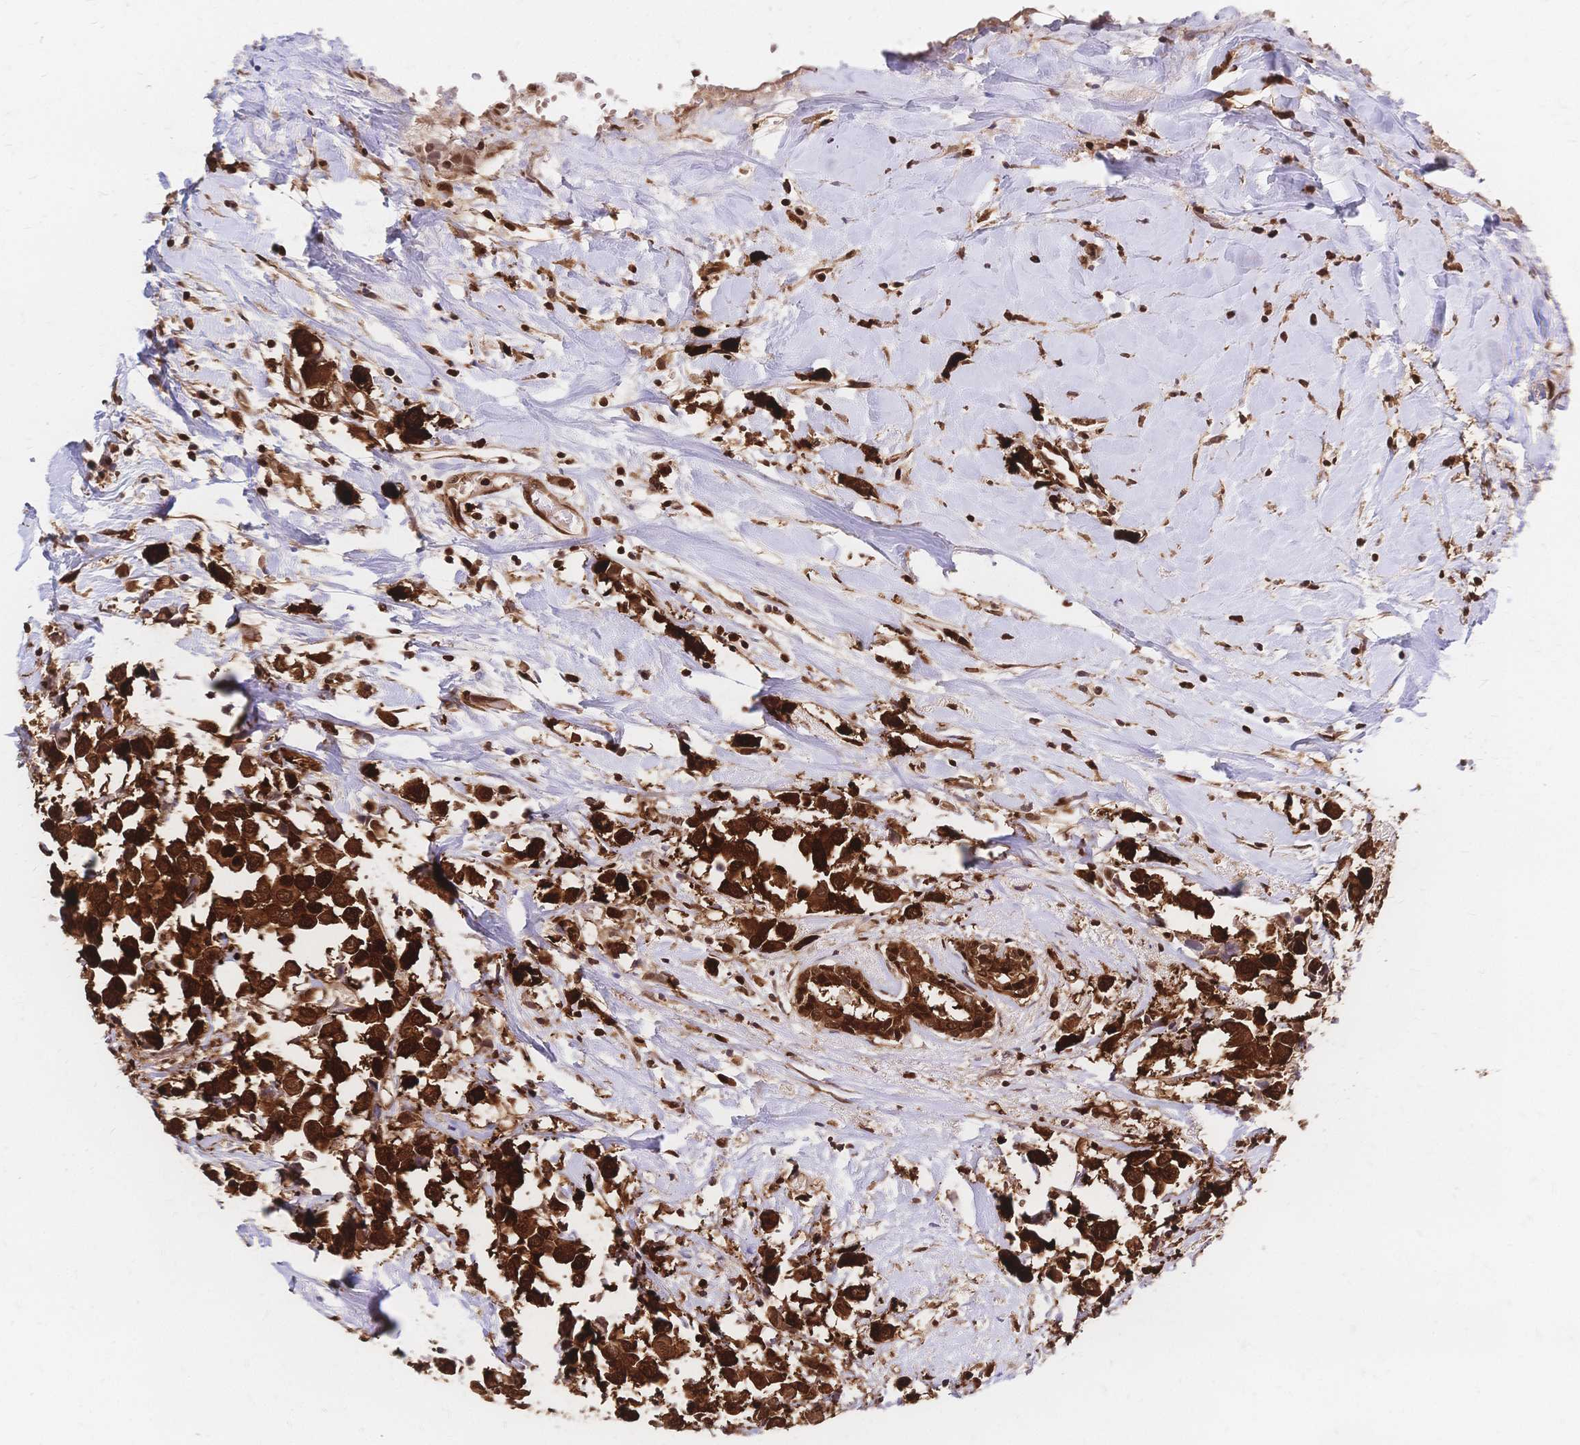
{"staining": {"intensity": "strong", "quantity": ">75%", "location": "cytoplasmic/membranous,nuclear"}, "tissue": "breast cancer", "cell_type": "Tumor cells", "image_type": "cancer", "snomed": [{"axis": "morphology", "description": "Duct carcinoma"}, {"axis": "topography", "description": "Breast"}], "caption": "Immunohistochemical staining of human breast intraductal carcinoma displays high levels of strong cytoplasmic/membranous and nuclear staining in about >75% of tumor cells. (DAB (3,3'-diaminobenzidine) IHC, brown staining for protein, blue staining for nuclei).", "gene": "HDGF", "patient": {"sex": "female", "age": 61}}